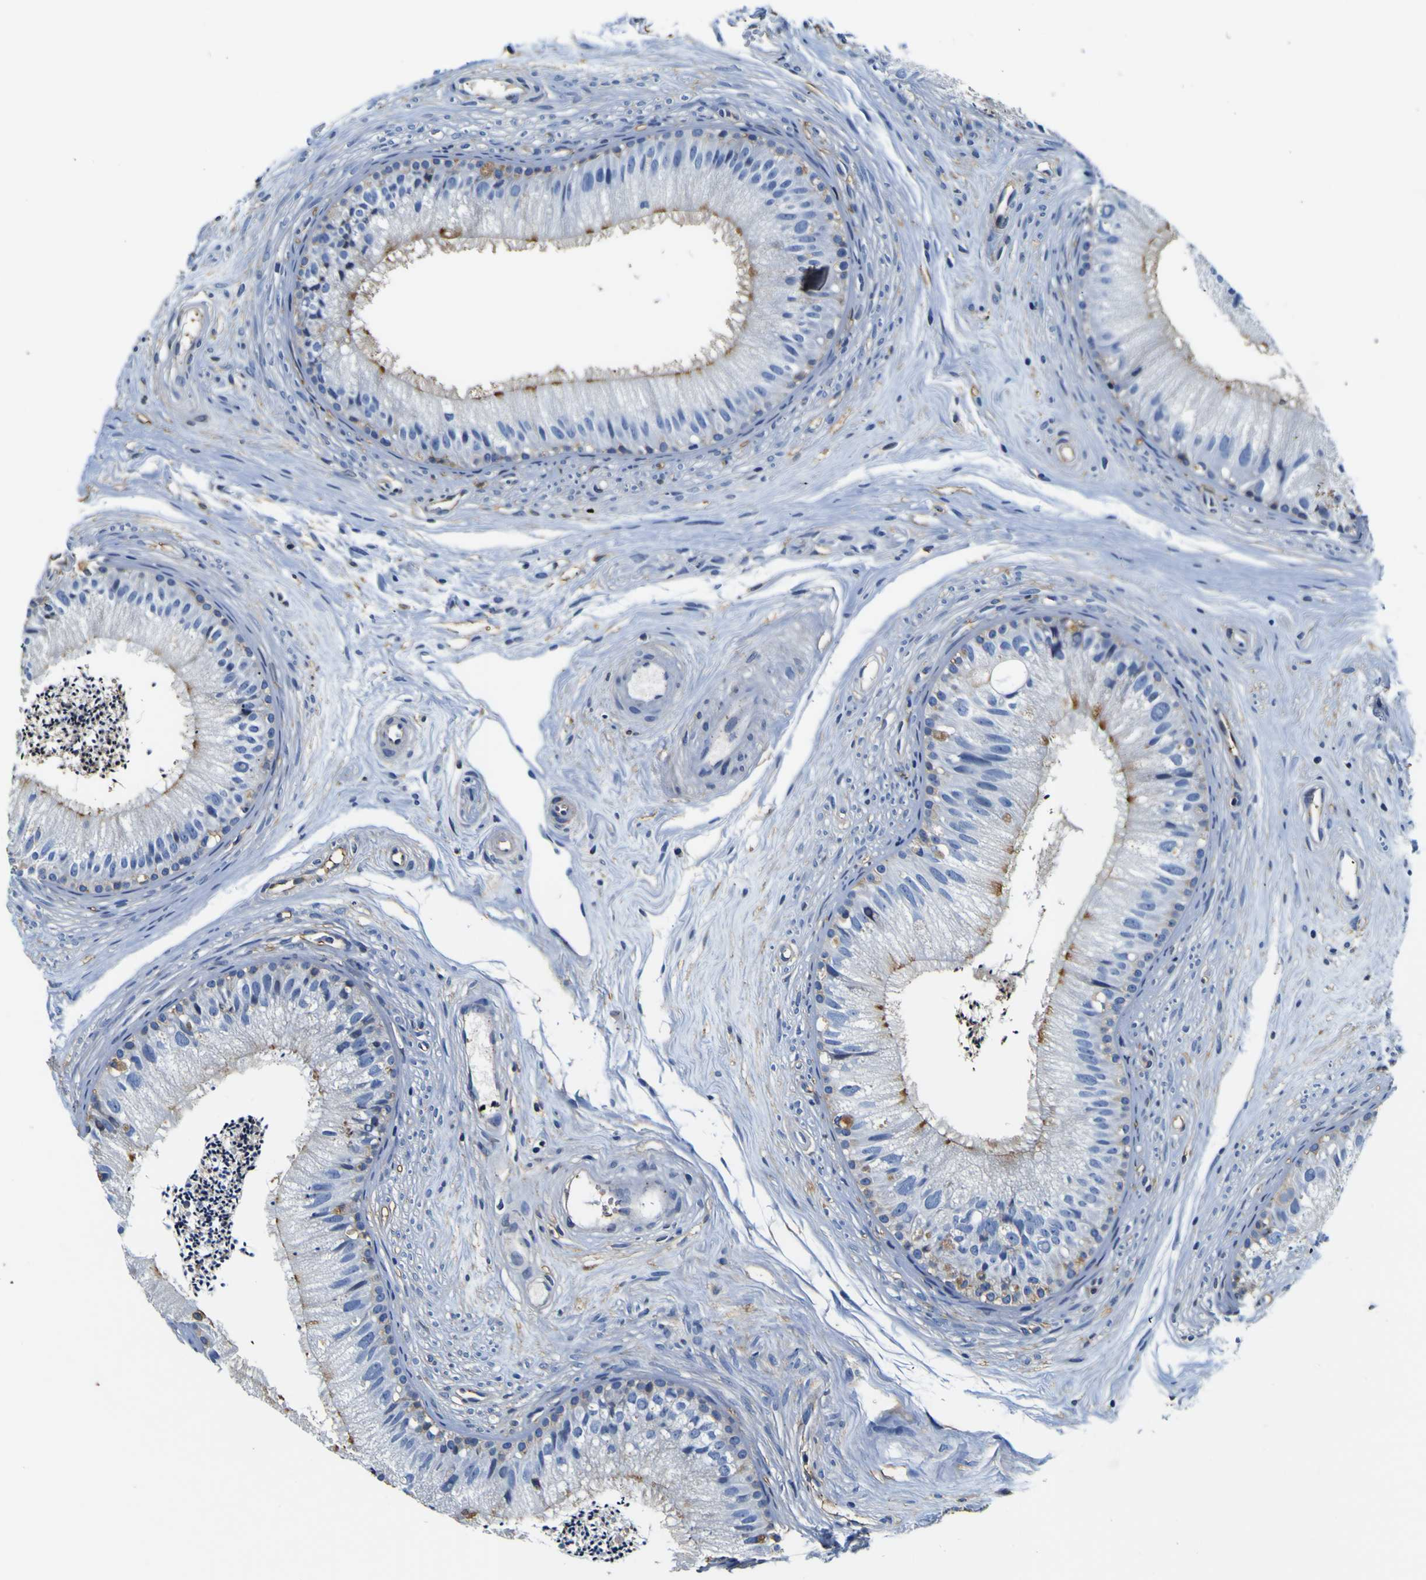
{"staining": {"intensity": "moderate", "quantity": "<25%", "location": "cytoplasmic/membranous"}, "tissue": "epididymis", "cell_type": "Glandular cells", "image_type": "normal", "snomed": [{"axis": "morphology", "description": "Normal tissue, NOS"}, {"axis": "topography", "description": "Epididymis"}], "caption": "A low amount of moderate cytoplasmic/membranous staining is seen in about <25% of glandular cells in normal epididymis.", "gene": "PXDN", "patient": {"sex": "male", "age": 56}}